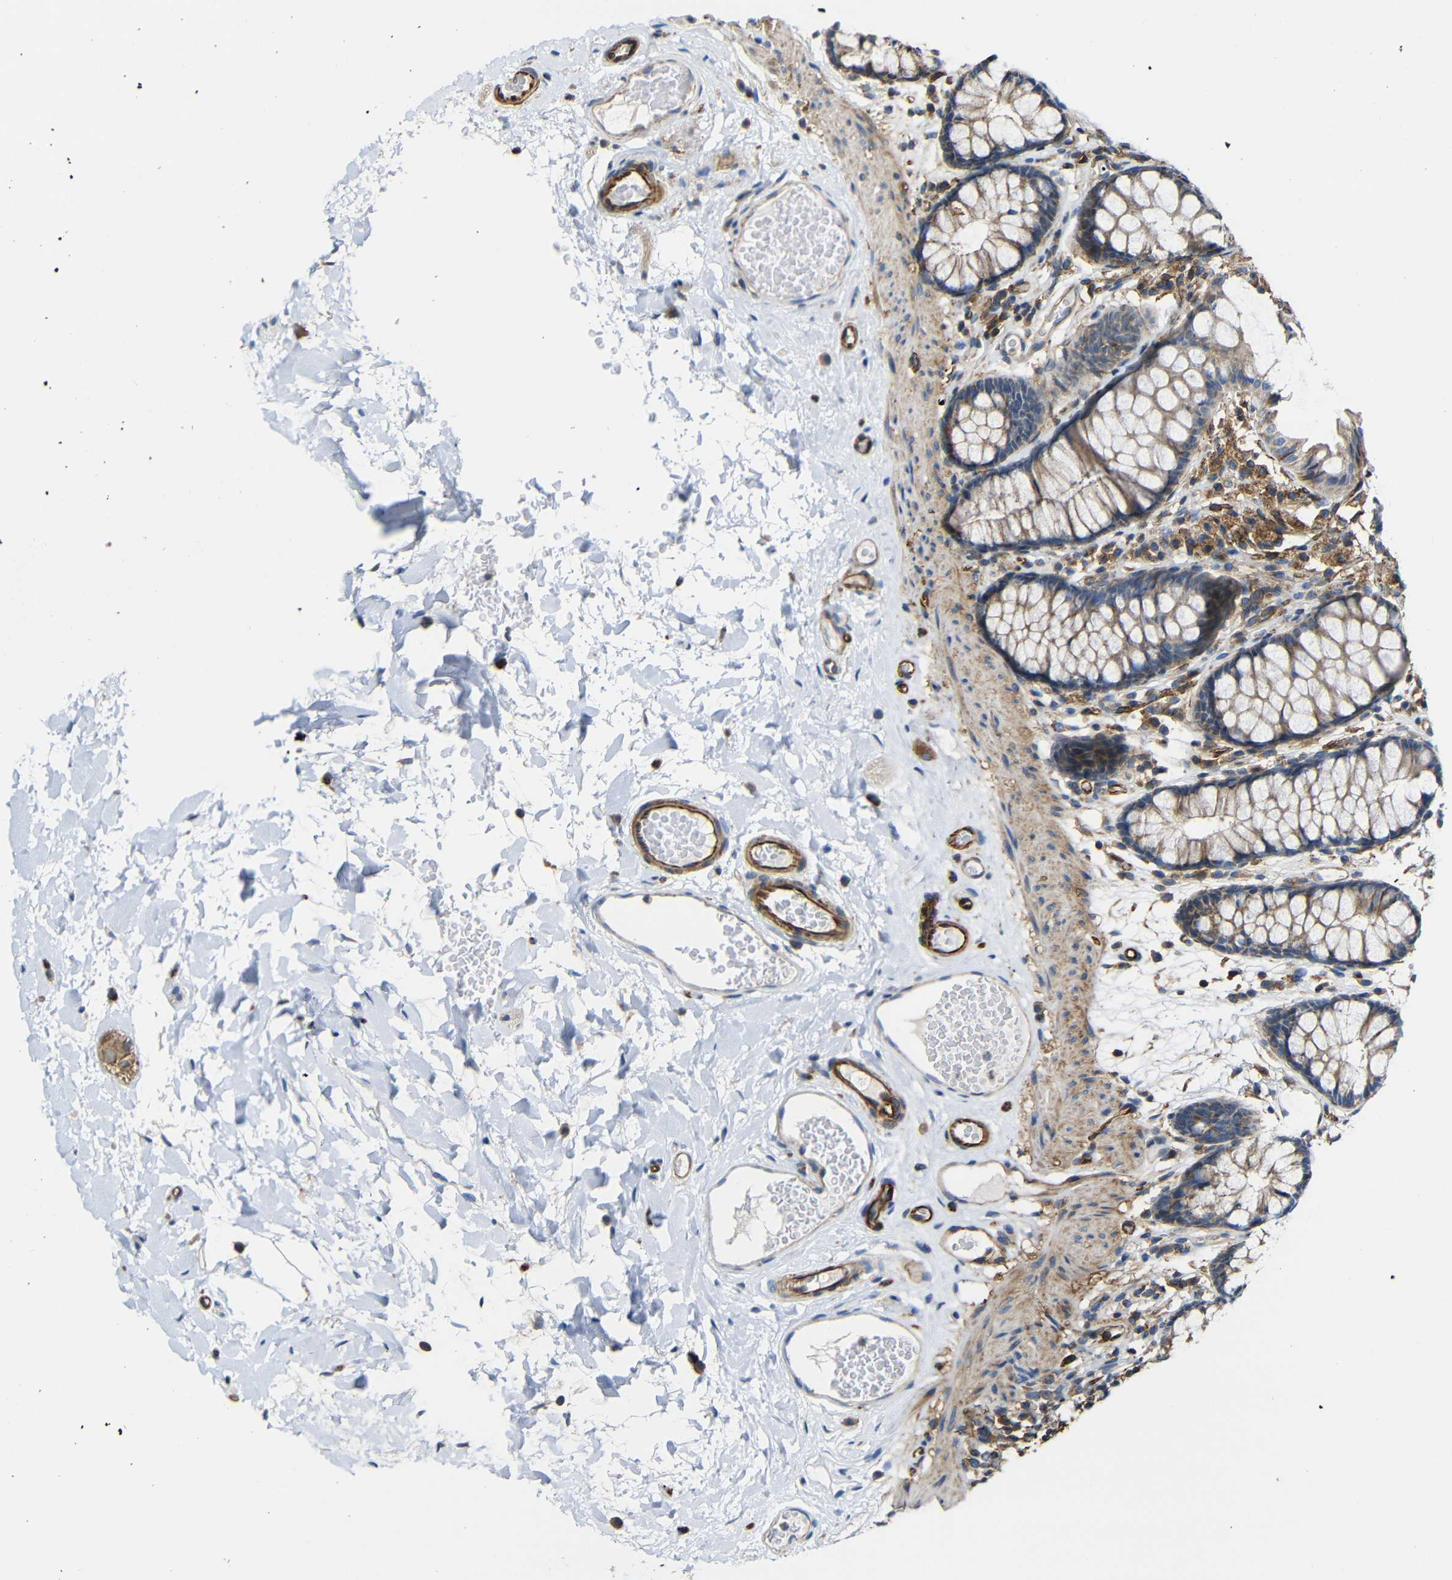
{"staining": {"intensity": "strong", "quantity": "25%-75%", "location": "cytoplasmic/membranous"}, "tissue": "colon", "cell_type": "Endothelial cells", "image_type": "normal", "snomed": [{"axis": "morphology", "description": "Normal tissue, NOS"}, {"axis": "topography", "description": "Colon"}], "caption": "Immunohistochemistry (IHC) (DAB) staining of unremarkable human colon reveals strong cytoplasmic/membranous protein expression in approximately 25%-75% of endothelial cells.", "gene": "IGSF10", "patient": {"sex": "female", "age": 55}}